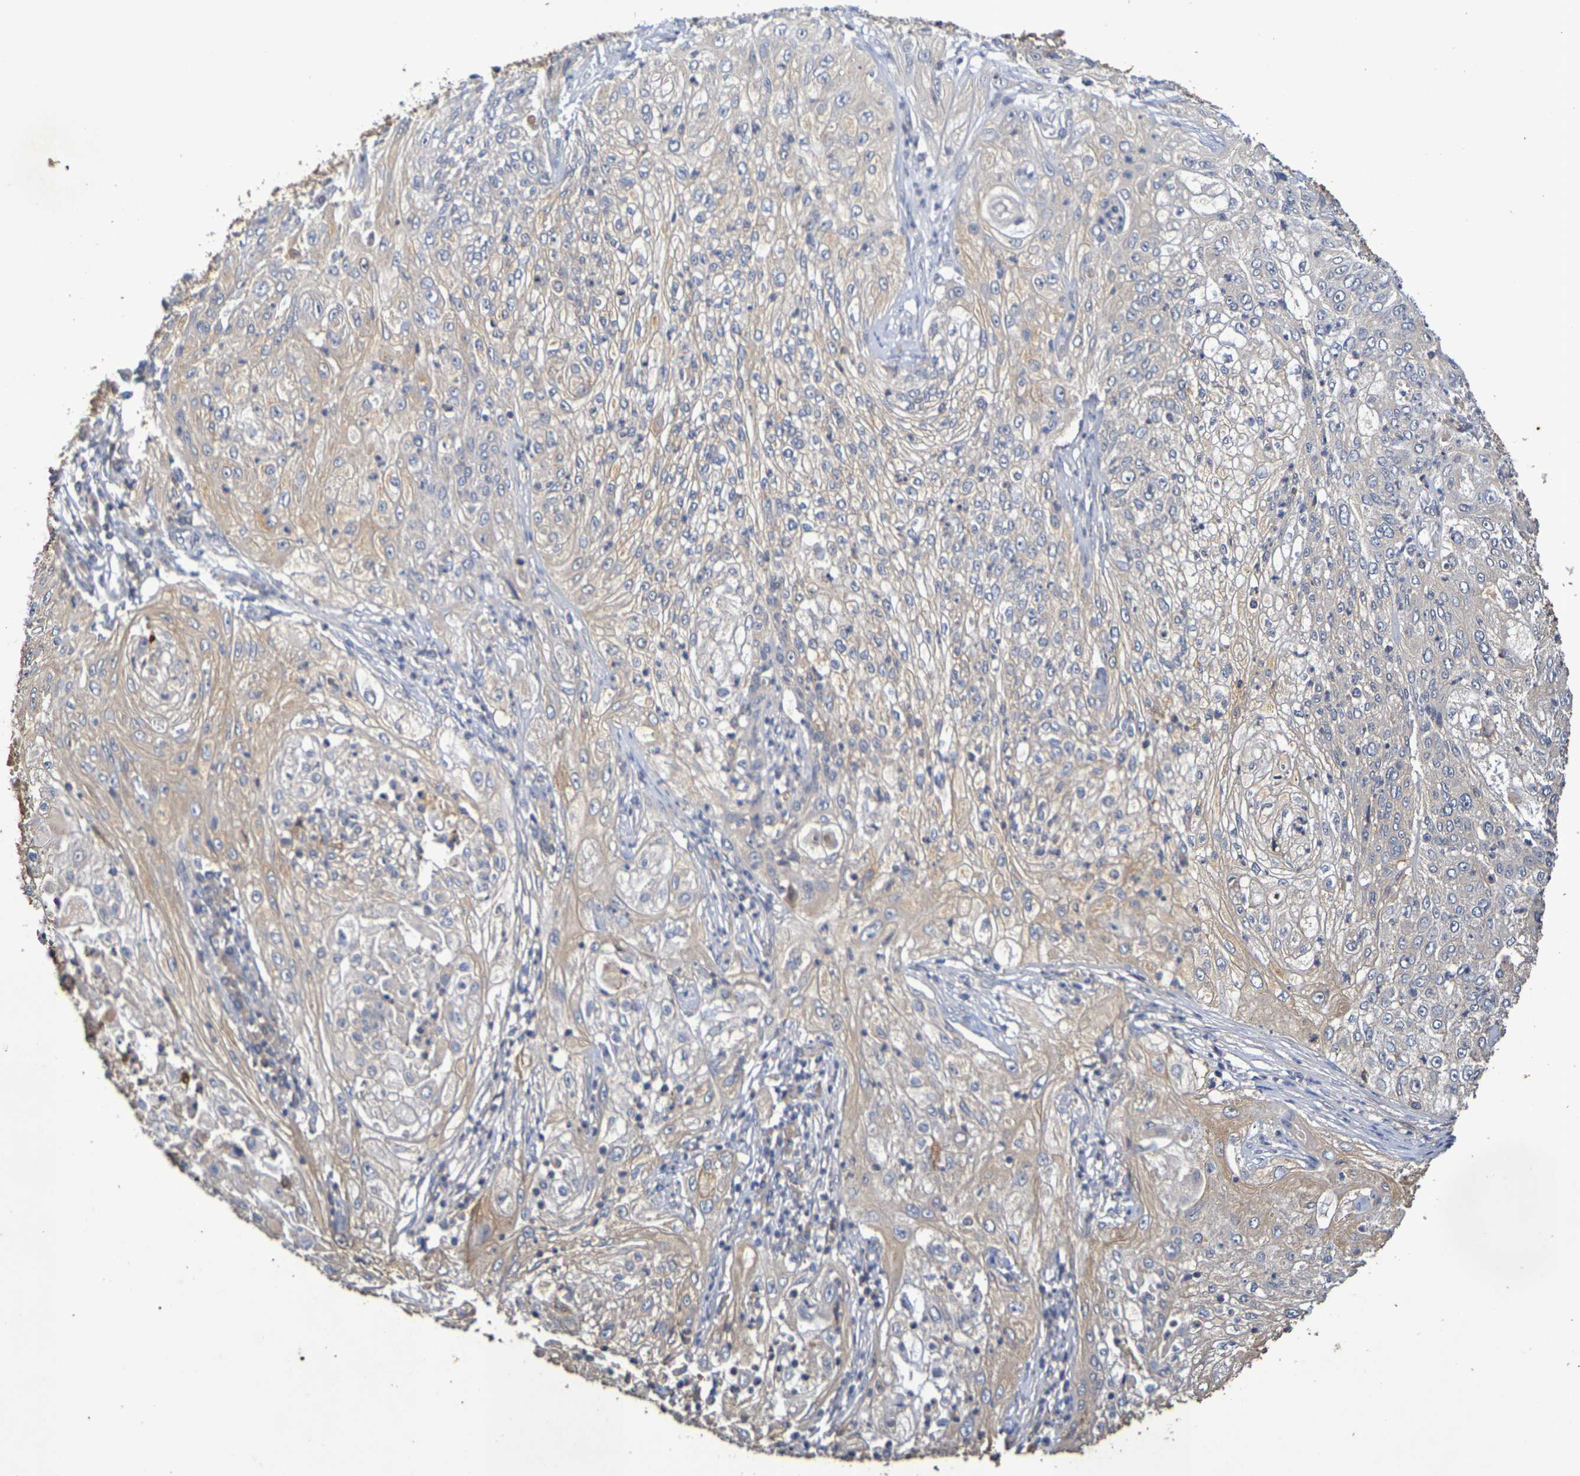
{"staining": {"intensity": "weak", "quantity": ">75%", "location": "cytoplasmic/membranous"}, "tissue": "lung cancer", "cell_type": "Tumor cells", "image_type": "cancer", "snomed": [{"axis": "morphology", "description": "Inflammation, NOS"}, {"axis": "morphology", "description": "Squamous cell carcinoma, NOS"}, {"axis": "topography", "description": "Lymph node"}, {"axis": "topography", "description": "Soft tissue"}, {"axis": "topography", "description": "Lung"}], "caption": "Protein analysis of squamous cell carcinoma (lung) tissue reveals weak cytoplasmic/membranous expression in about >75% of tumor cells.", "gene": "TERF2", "patient": {"sex": "male", "age": 66}}